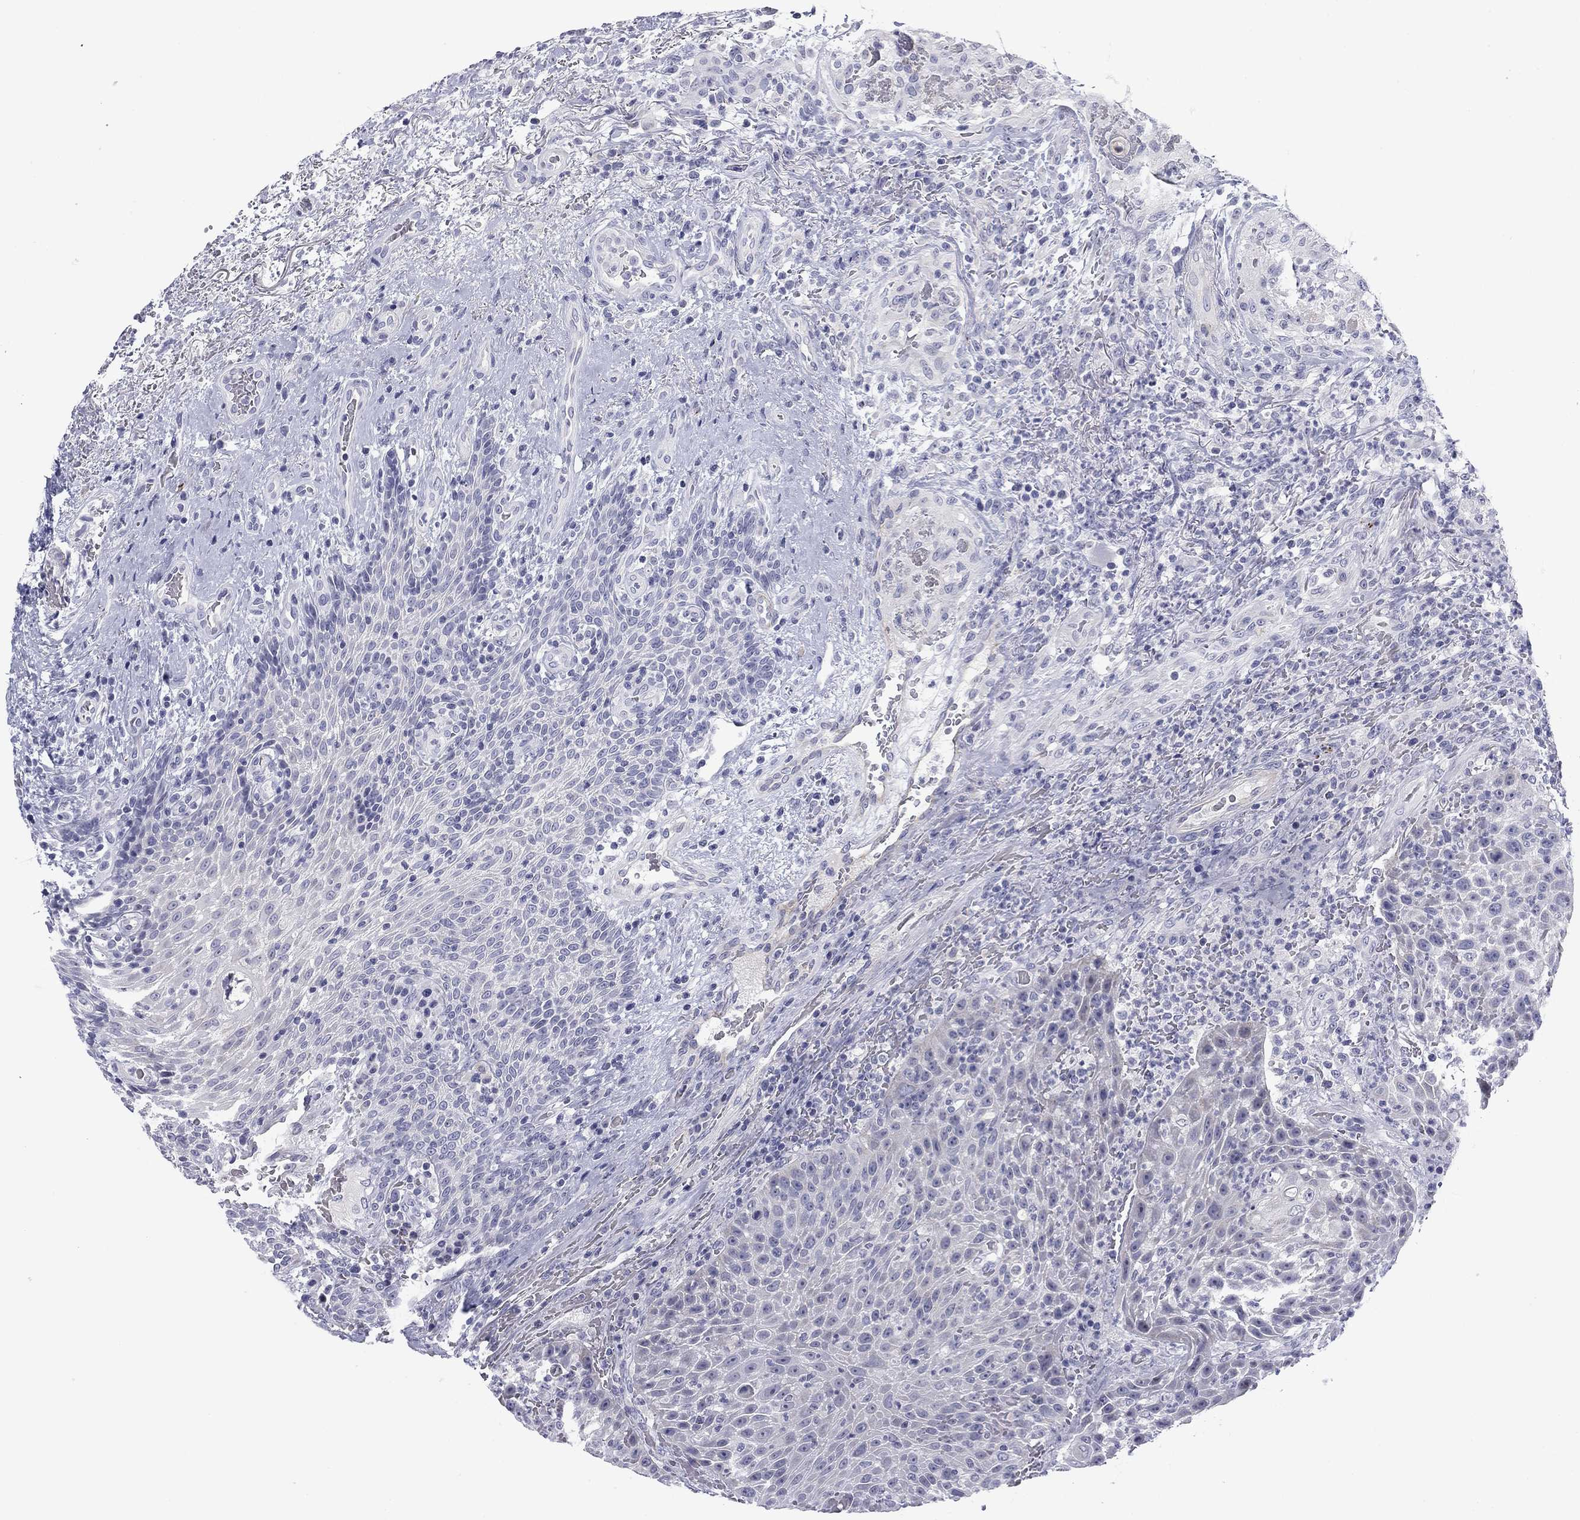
{"staining": {"intensity": "negative", "quantity": "none", "location": "none"}, "tissue": "head and neck cancer", "cell_type": "Tumor cells", "image_type": "cancer", "snomed": [{"axis": "morphology", "description": "Squamous cell carcinoma, NOS"}, {"axis": "topography", "description": "Head-Neck"}], "caption": "This is an immunohistochemistry (IHC) histopathology image of human head and neck cancer. There is no staining in tumor cells.", "gene": "PRPH", "patient": {"sex": "male", "age": 69}}